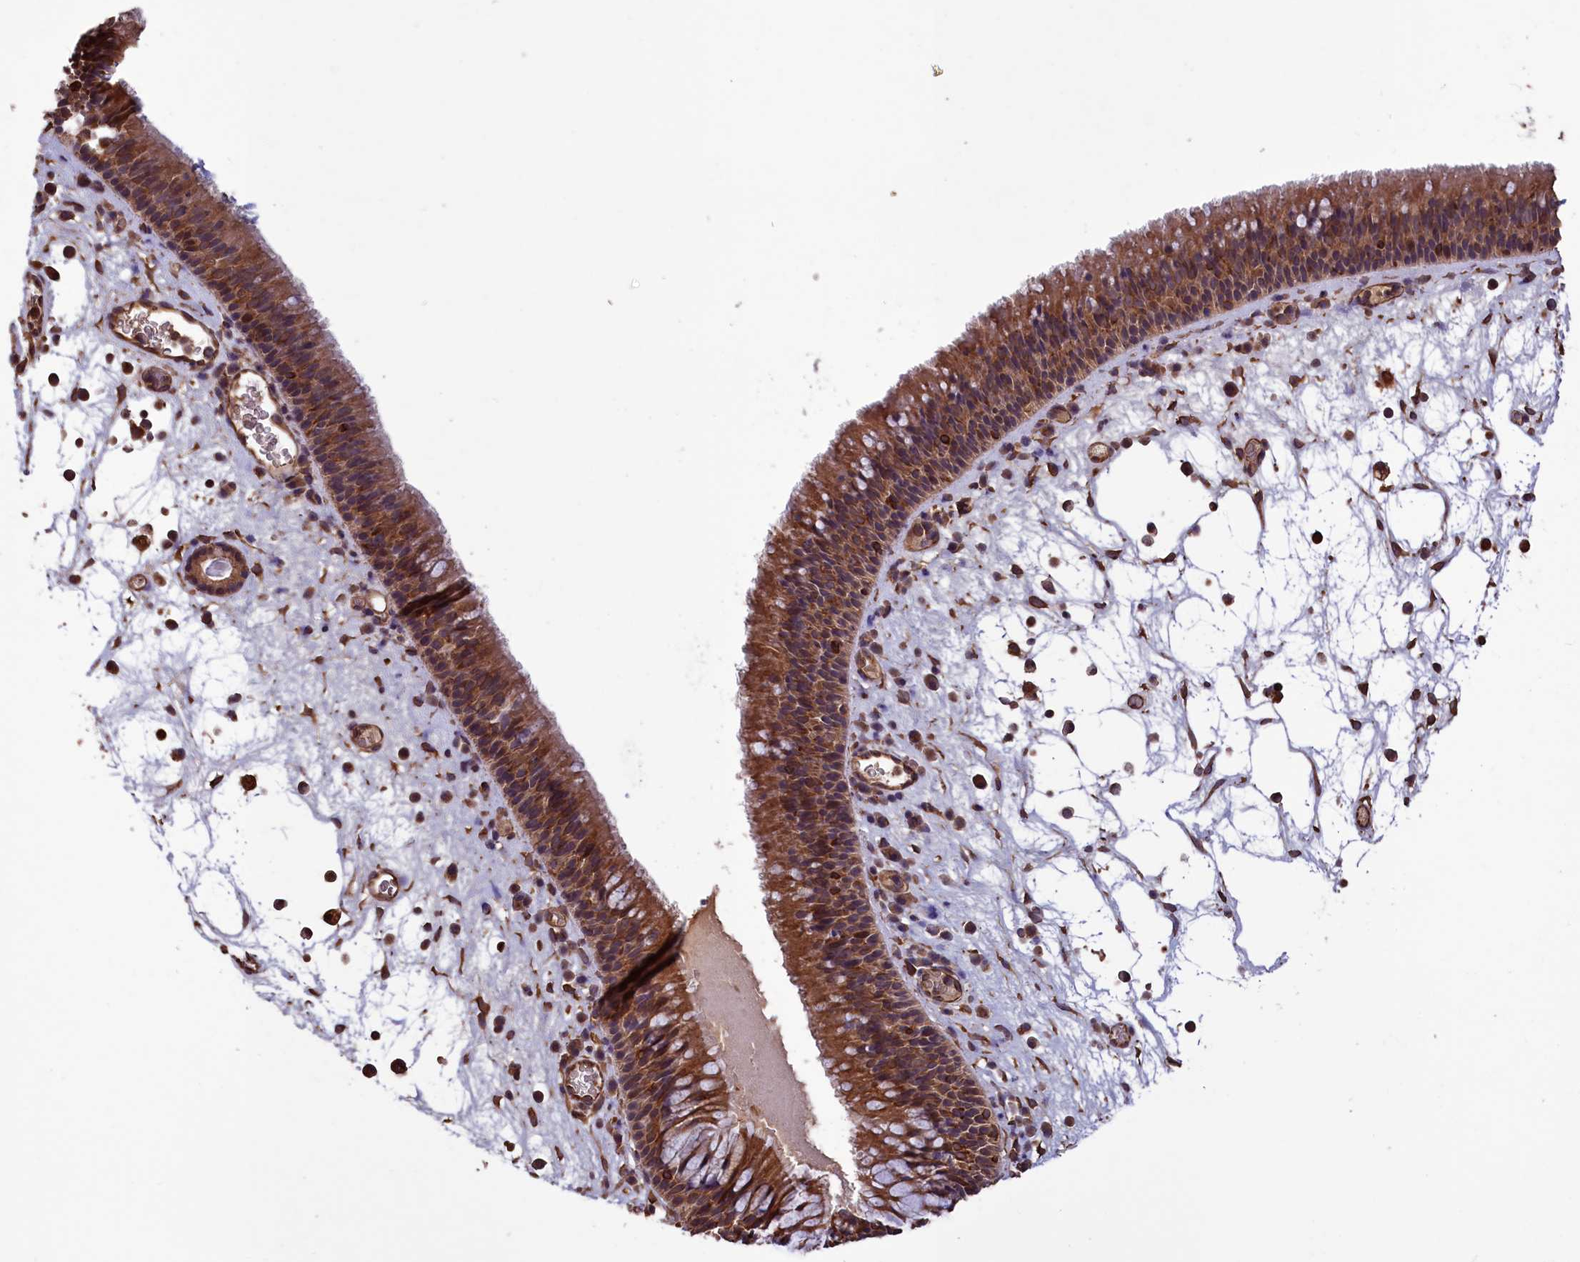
{"staining": {"intensity": "moderate", "quantity": ">75%", "location": "cytoplasmic/membranous"}, "tissue": "nasopharynx", "cell_type": "Respiratory epithelial cells", "image_type": "normal", "snomed": [{"axis": "morphology", "description": "Normal tissue, NOS"}, {"axis": "morphology", "description": "Inflammation, NOS"}, {"axis": "morphology", "description": "Malignant melanoma, Metastatic site"}, {"axis": "topography", "description": "Nasopharynx"}], "caption": "Protein expression by immunohistochemistry shows moderate cytoplasmic/membranous positivity in about >75% of respiratory epithelial cells in unremarkable nasopharynx. Nuclei are stained in blue.", "gene": "DAPK3", "patient": {"sex": "male", "age": 70}}